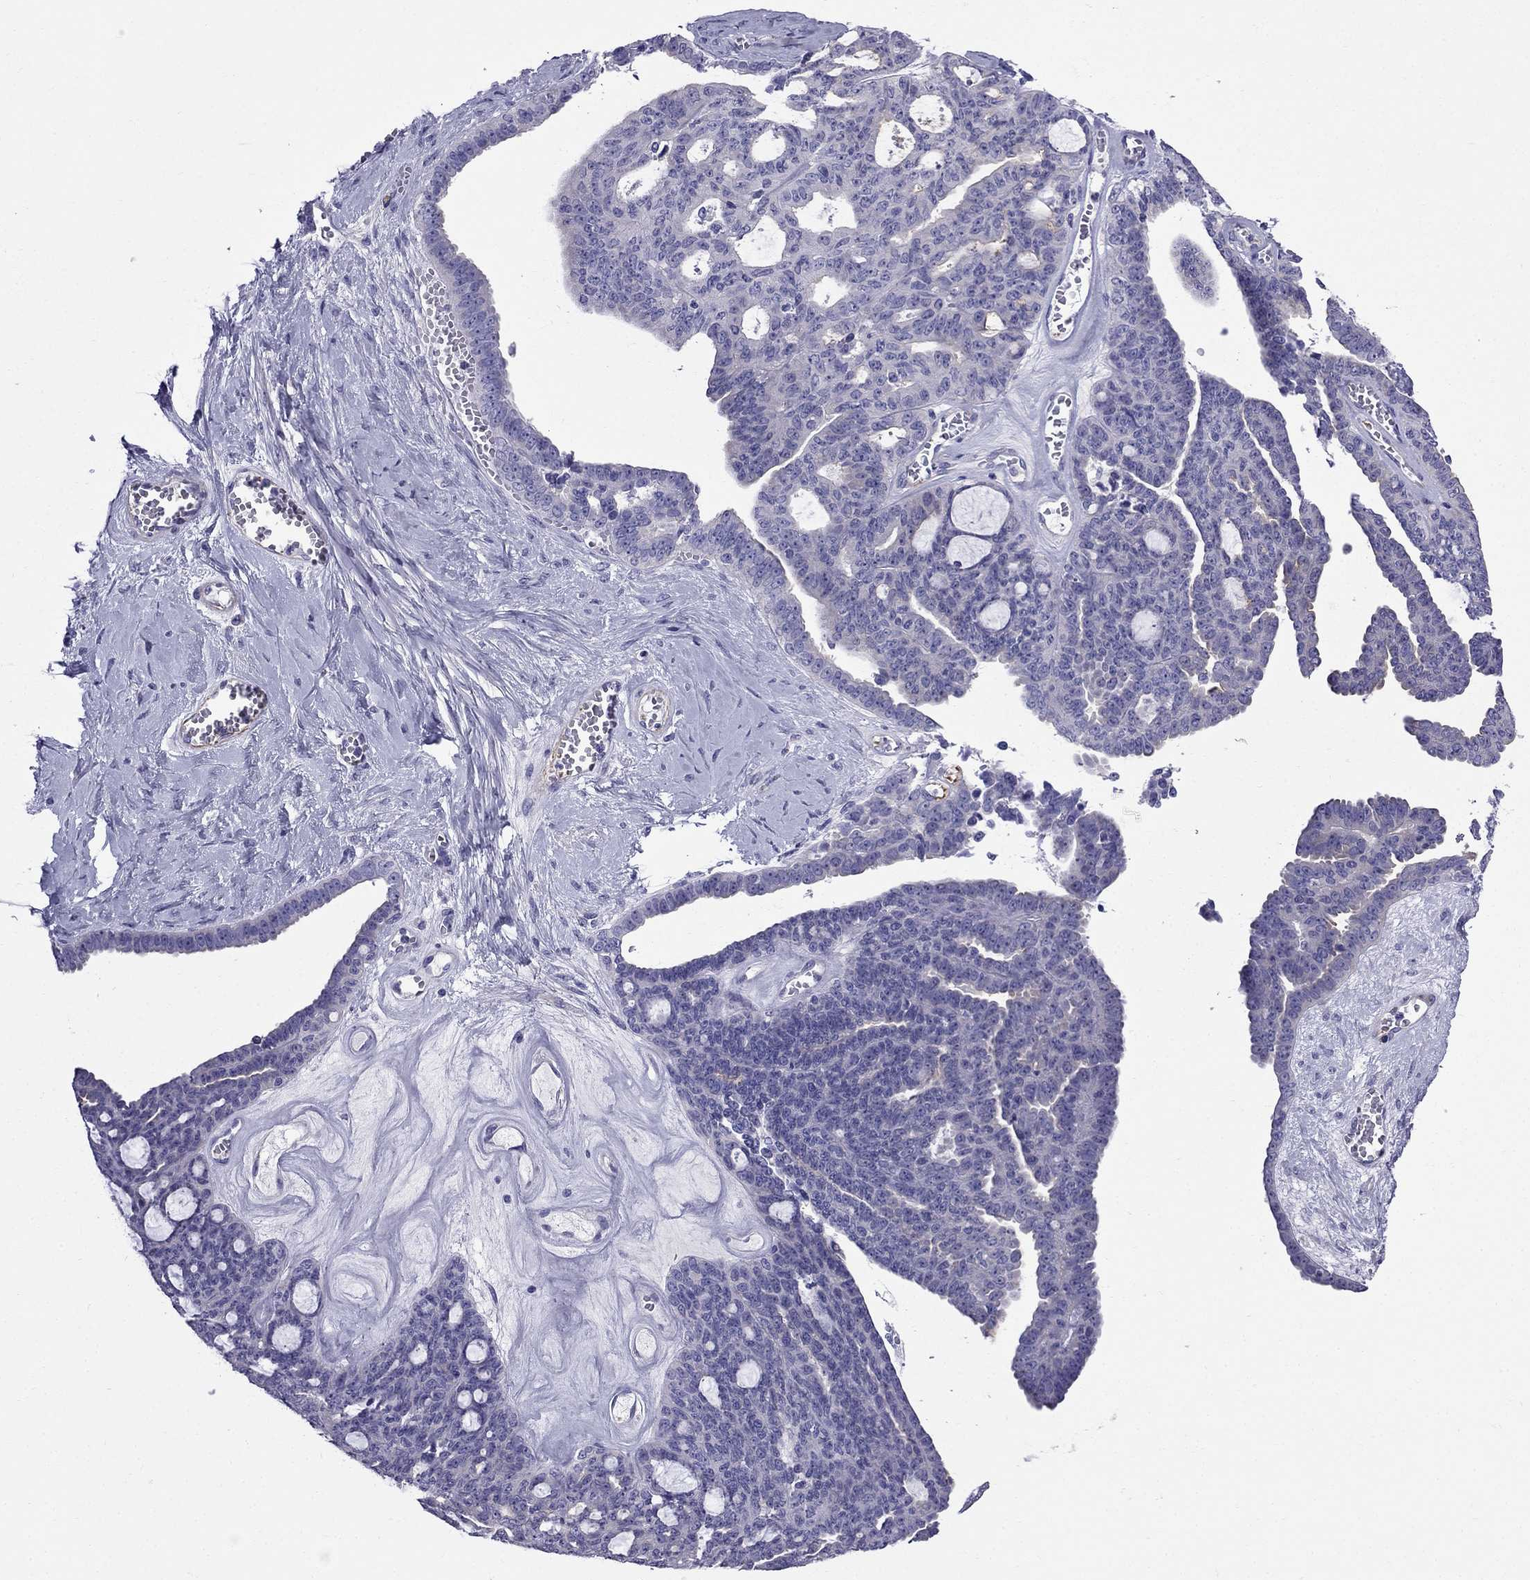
{"staining": {"intensity": "negative", "quantity": "none", "location": "none"}, "tissue": "ovarian cancer", "cell_type": "Tumor cells", "image_type": "cancer", "snomed": [{"axis": "morphology", "description": "Cystadenocarcinoma, serous, NOS"}, {"axis": "topography", "description": "Ovary"}], "caption": "IHC photomicrograph of serous cystadenocarcinoma (ovarian) stained for a protein (brown), which reveals no staining in tumor cells. The staining was performed using DAB to visualize the protein expression in brown, while the nuclei were stained in blue with hematoxylin (Magnification: 20x).", "gene": "GPR50", "patient": {"sex": "female", "age": 71}}